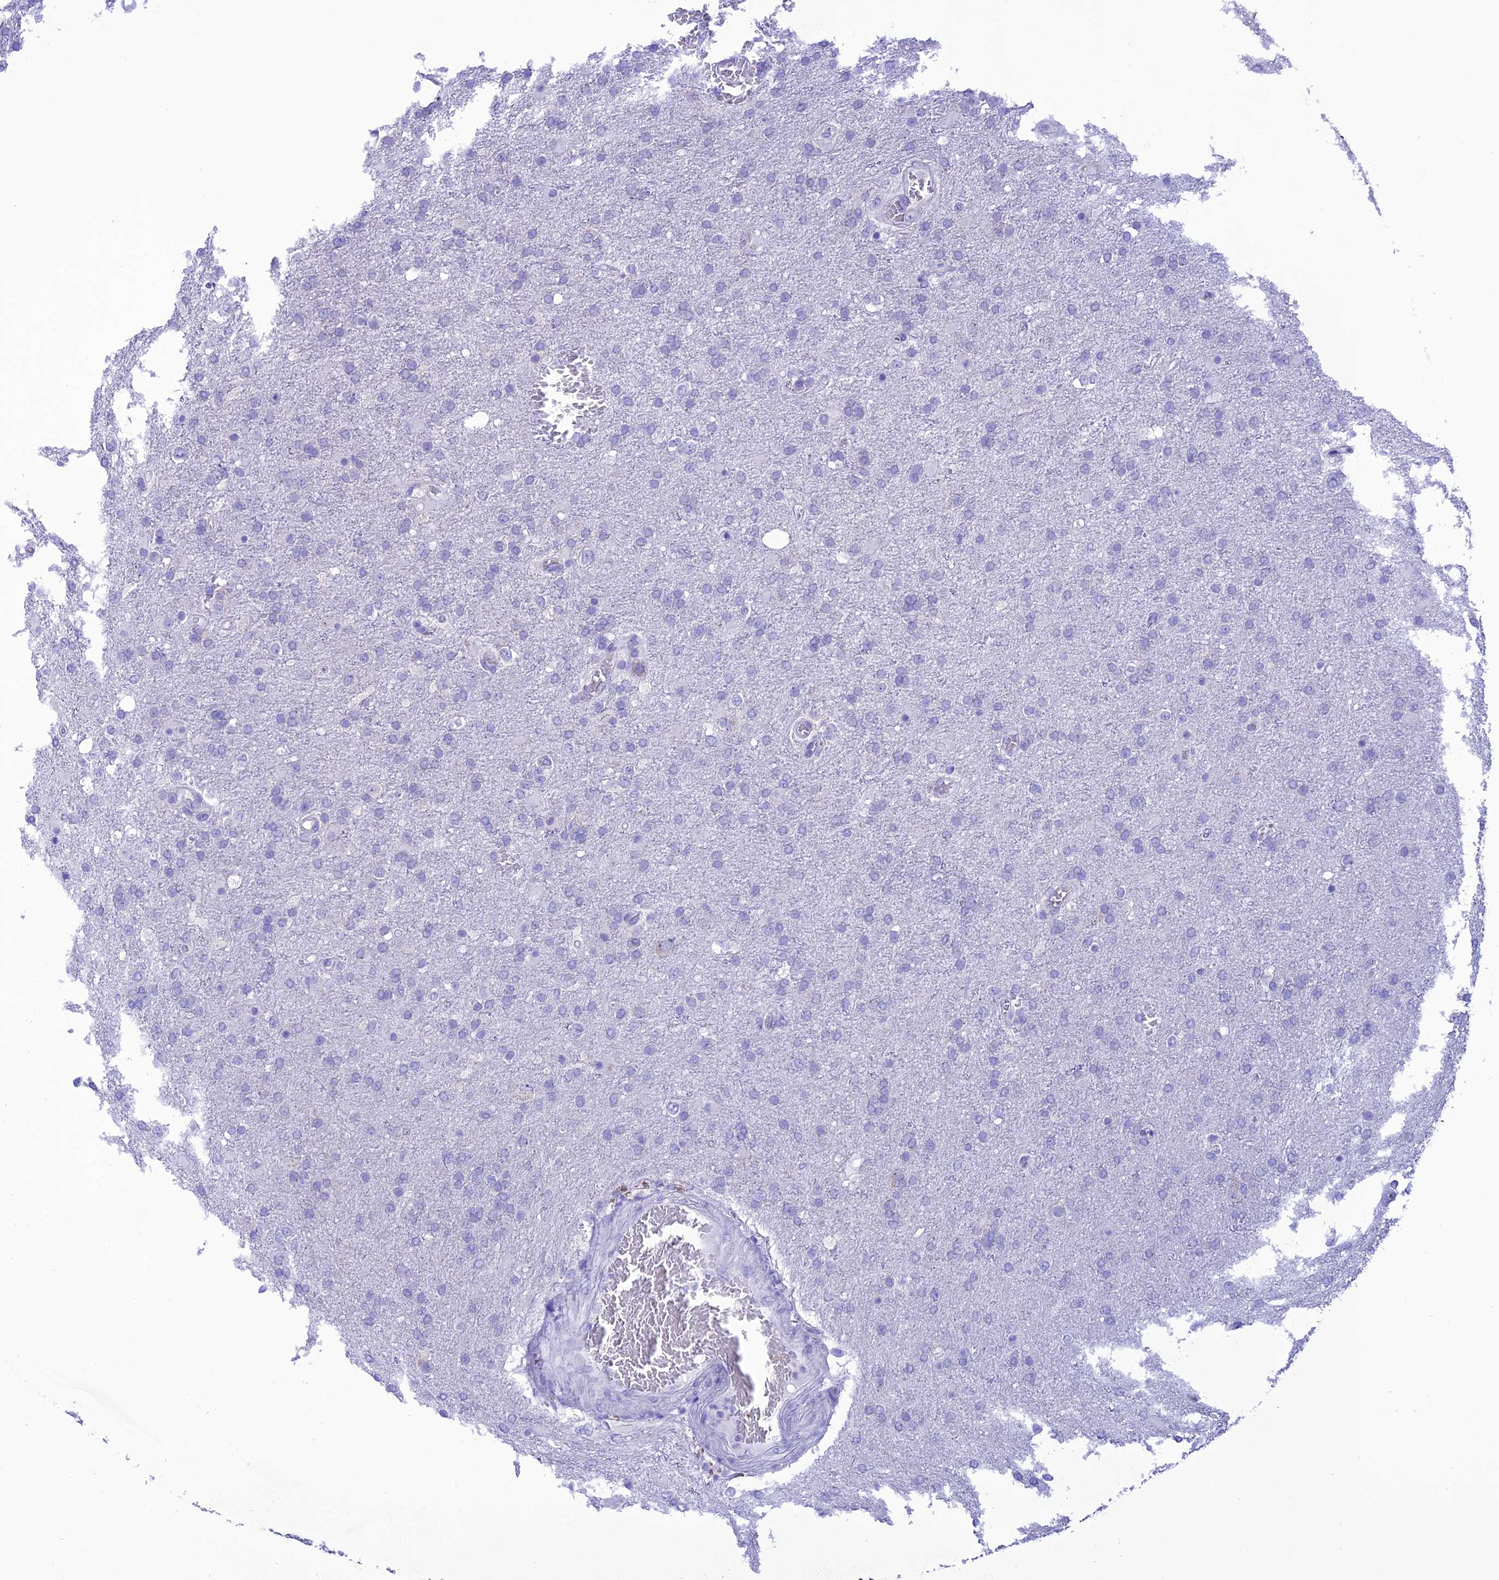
{"staining": {"intensity": "negative", "quantity": "none", "location": "none"}, "tissue": "glioma", "cell_type": "Tumor cells", "image_type": "cancer", "snomed": [{"axis": "morphology", "description": "Glioma, malignant, High grade"}, {"axis": "topography", "description": "Brain"}], "caption": "There is no significant positivity in tumor cells of glioma. (IHC, brightfield microscopy, high magnification).", "gene": "VPS52", "patient": {"sex": "female", "age": 74}}